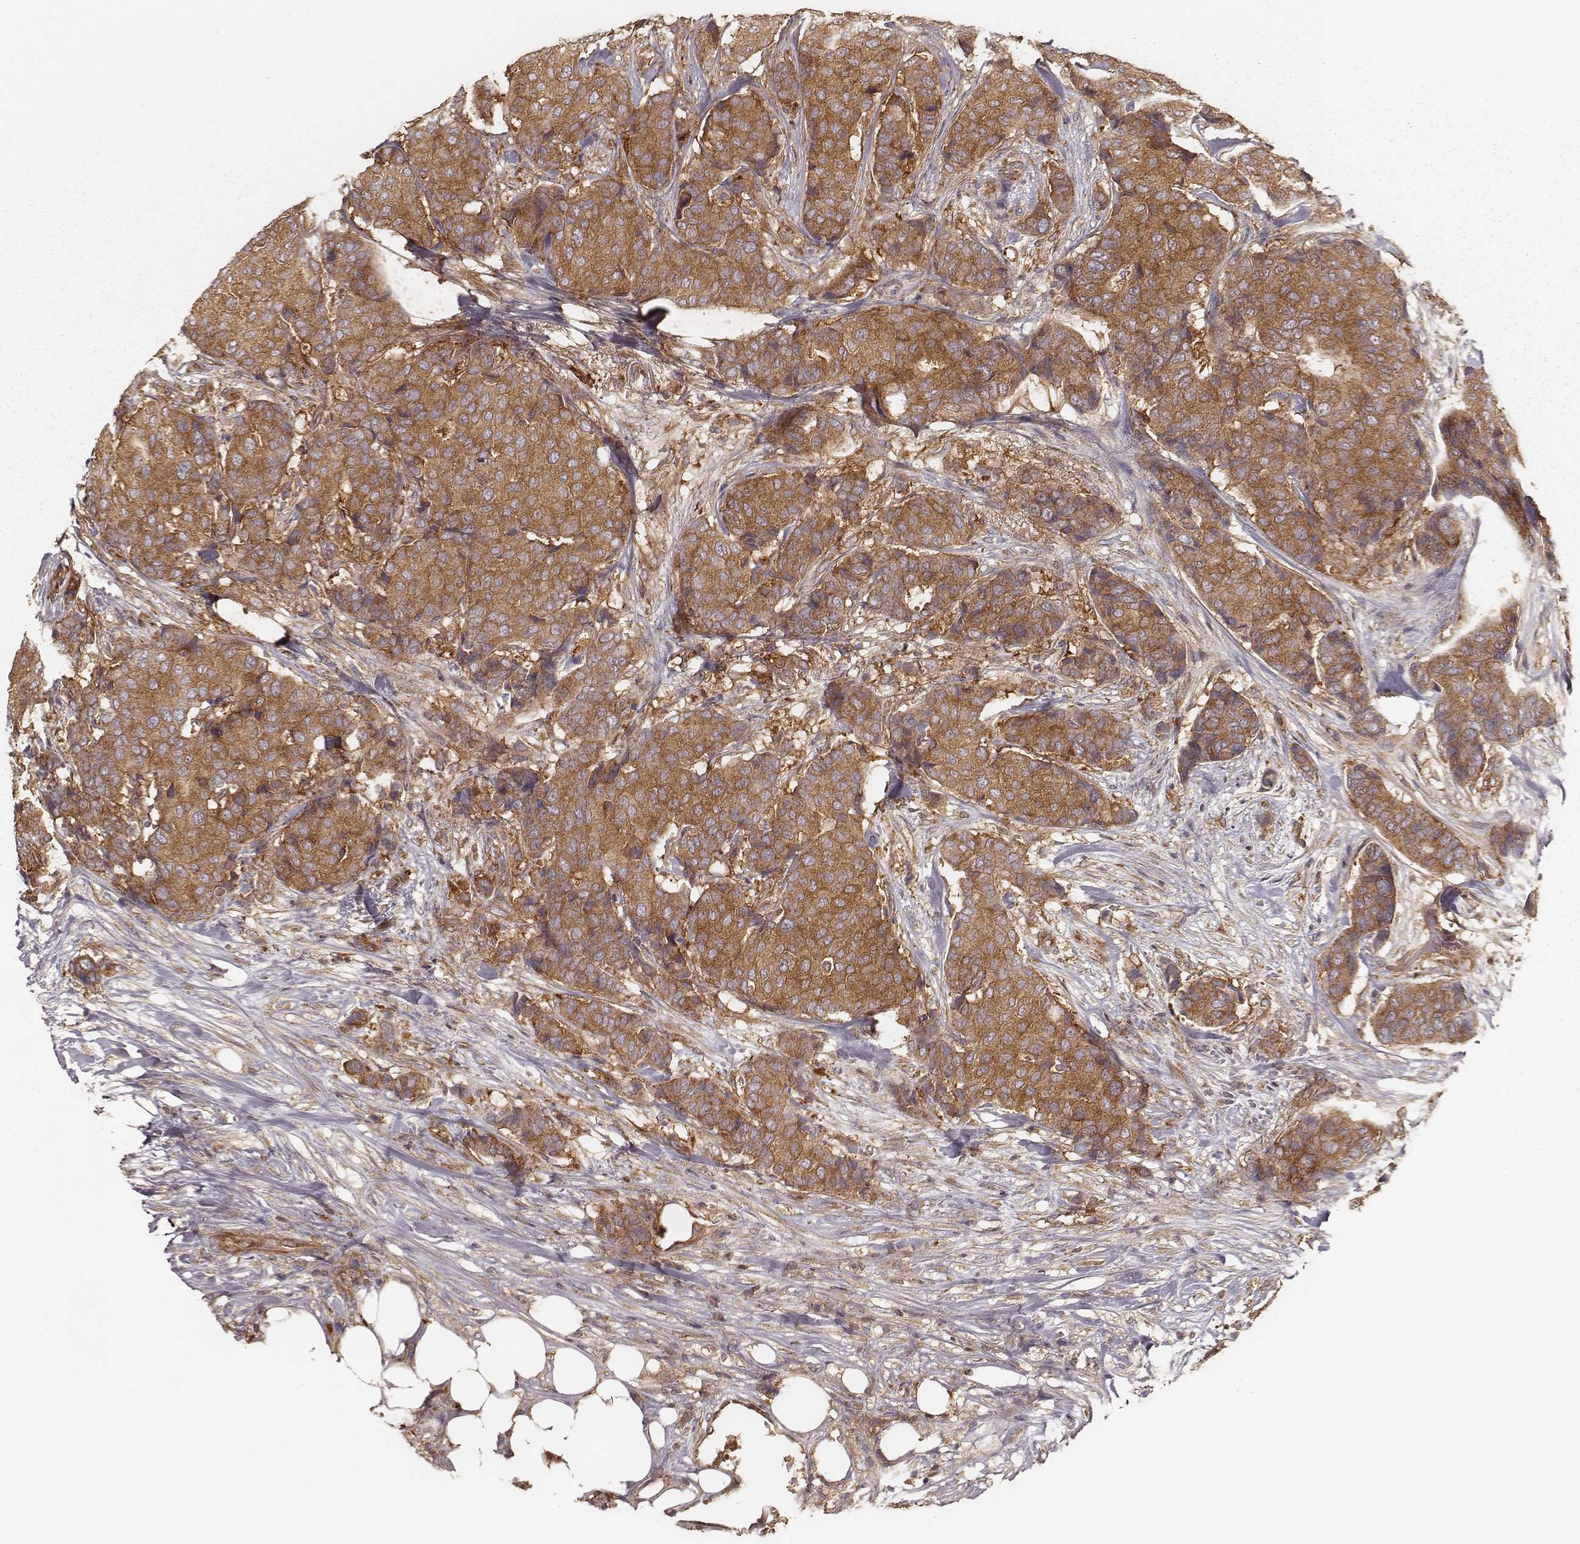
{"staining": {"intensity": "moderate", "quantity": ">75%", "location": "cytoplasmic/membranous"}, "tissue": "breast cancer", "cell_type": "Tumor cells", "image_type": "cancer", "snomed": [{"axis": "morphology", "description": "Duct carcinoma"}, {"axis": "topography", "description": "Breast"}], "caption": "Approximately >75% of tumor cells in infiltrating ductal carcinoma (breast) demonstrate moderate cytoplasmic/membranous protein staining as visualized by brown immunohistochemical staining.", "gene": "CARS1", "patient": {"sex": "female", "age": 75}}